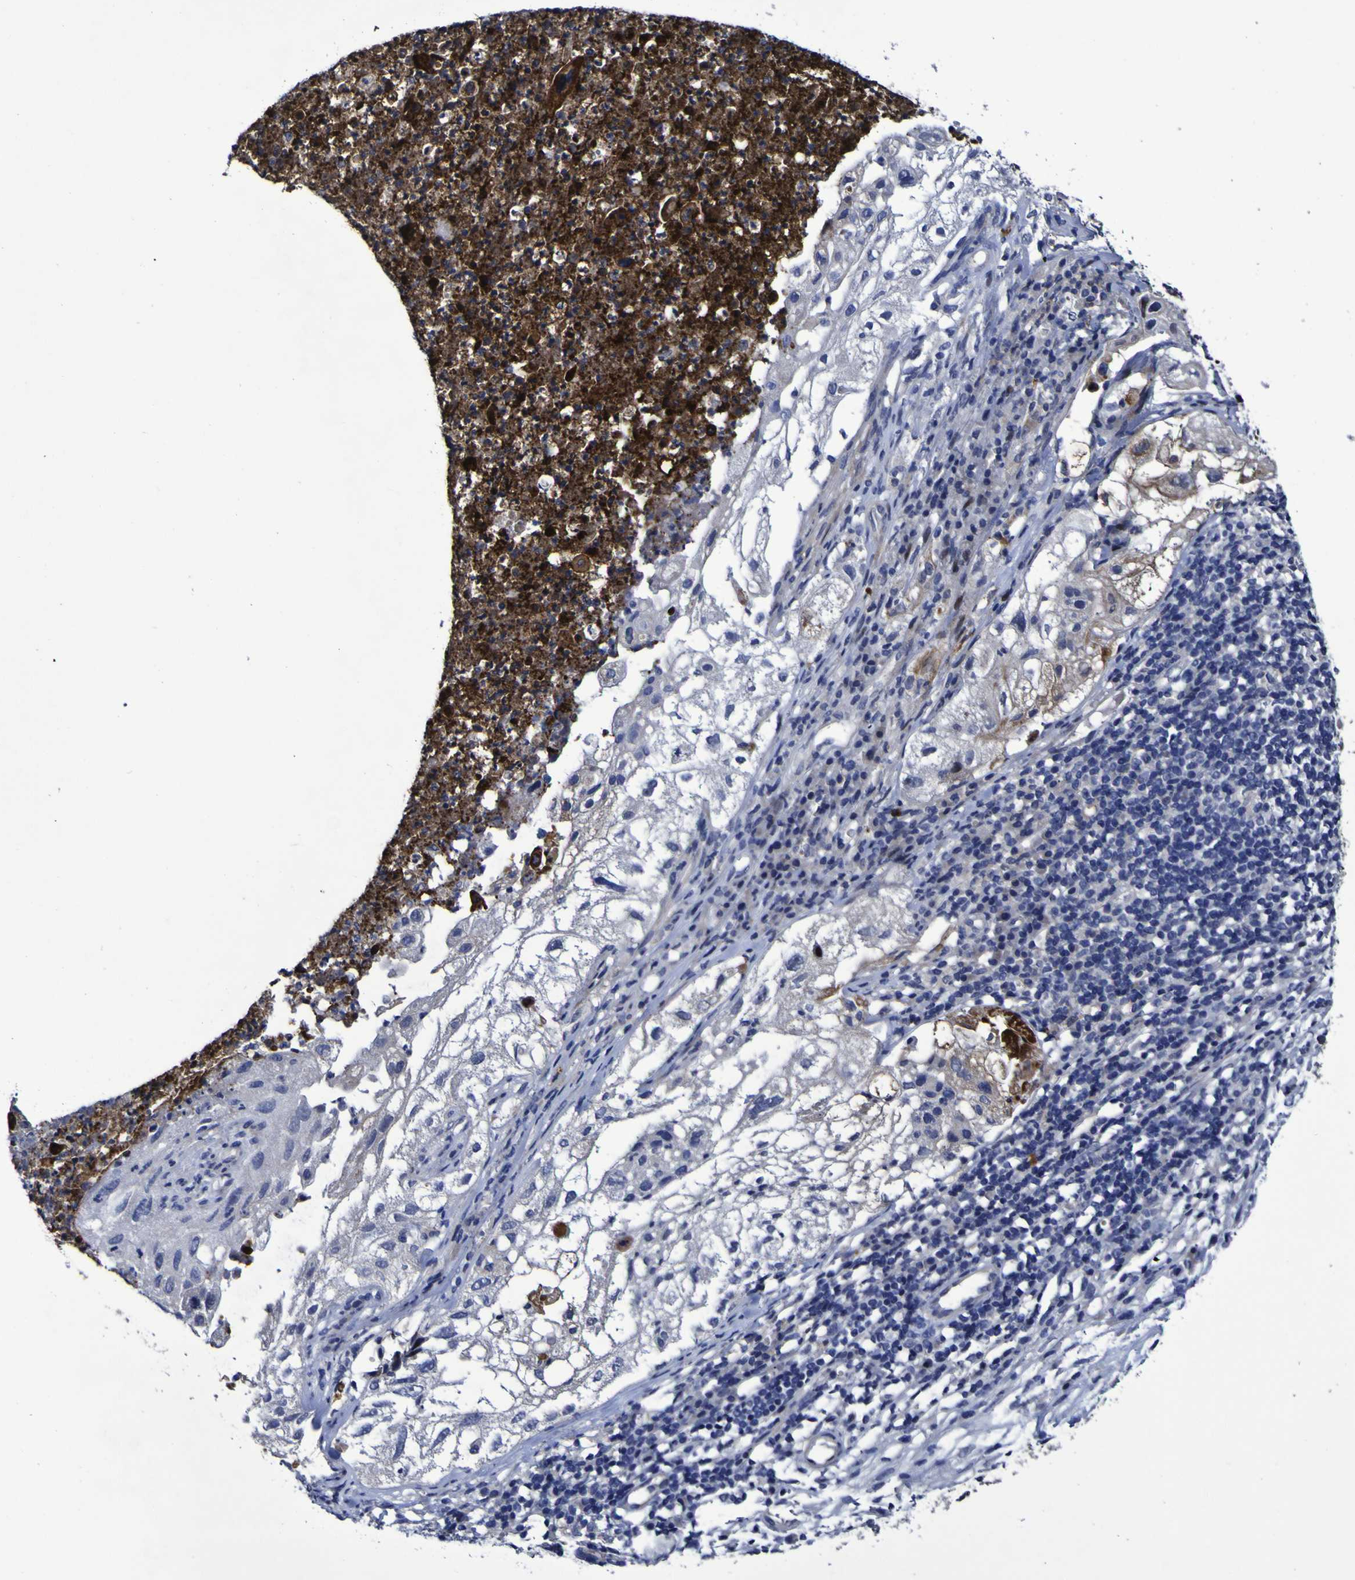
{"staining": {"intensity": "moderate", "quantity": "<25%", "location": "cytoplasmic/membranous"}, "tissue": "lung cancer", "cell_type": "Tumor cells", "image_type": "cancer", "snomed": [{"axis": "morphology", "description": "Inflammation, NOS"}, {"axis": "morphology", "description": "Squamous cell carcinoma, NOS"}, {"axis": "topography", "description": "Lymph node"}, {"axis": "topography", "description": "Soft tissue"}, {"axis": "topography", "description": "Lung"}], "caption": "Lung cancer (squamous cell carcinoma) stained with a protein marker exhibits moderate staining in tumor cells.", "gene": "MGLL", "patient": {"sex": "male", "age": 66}}